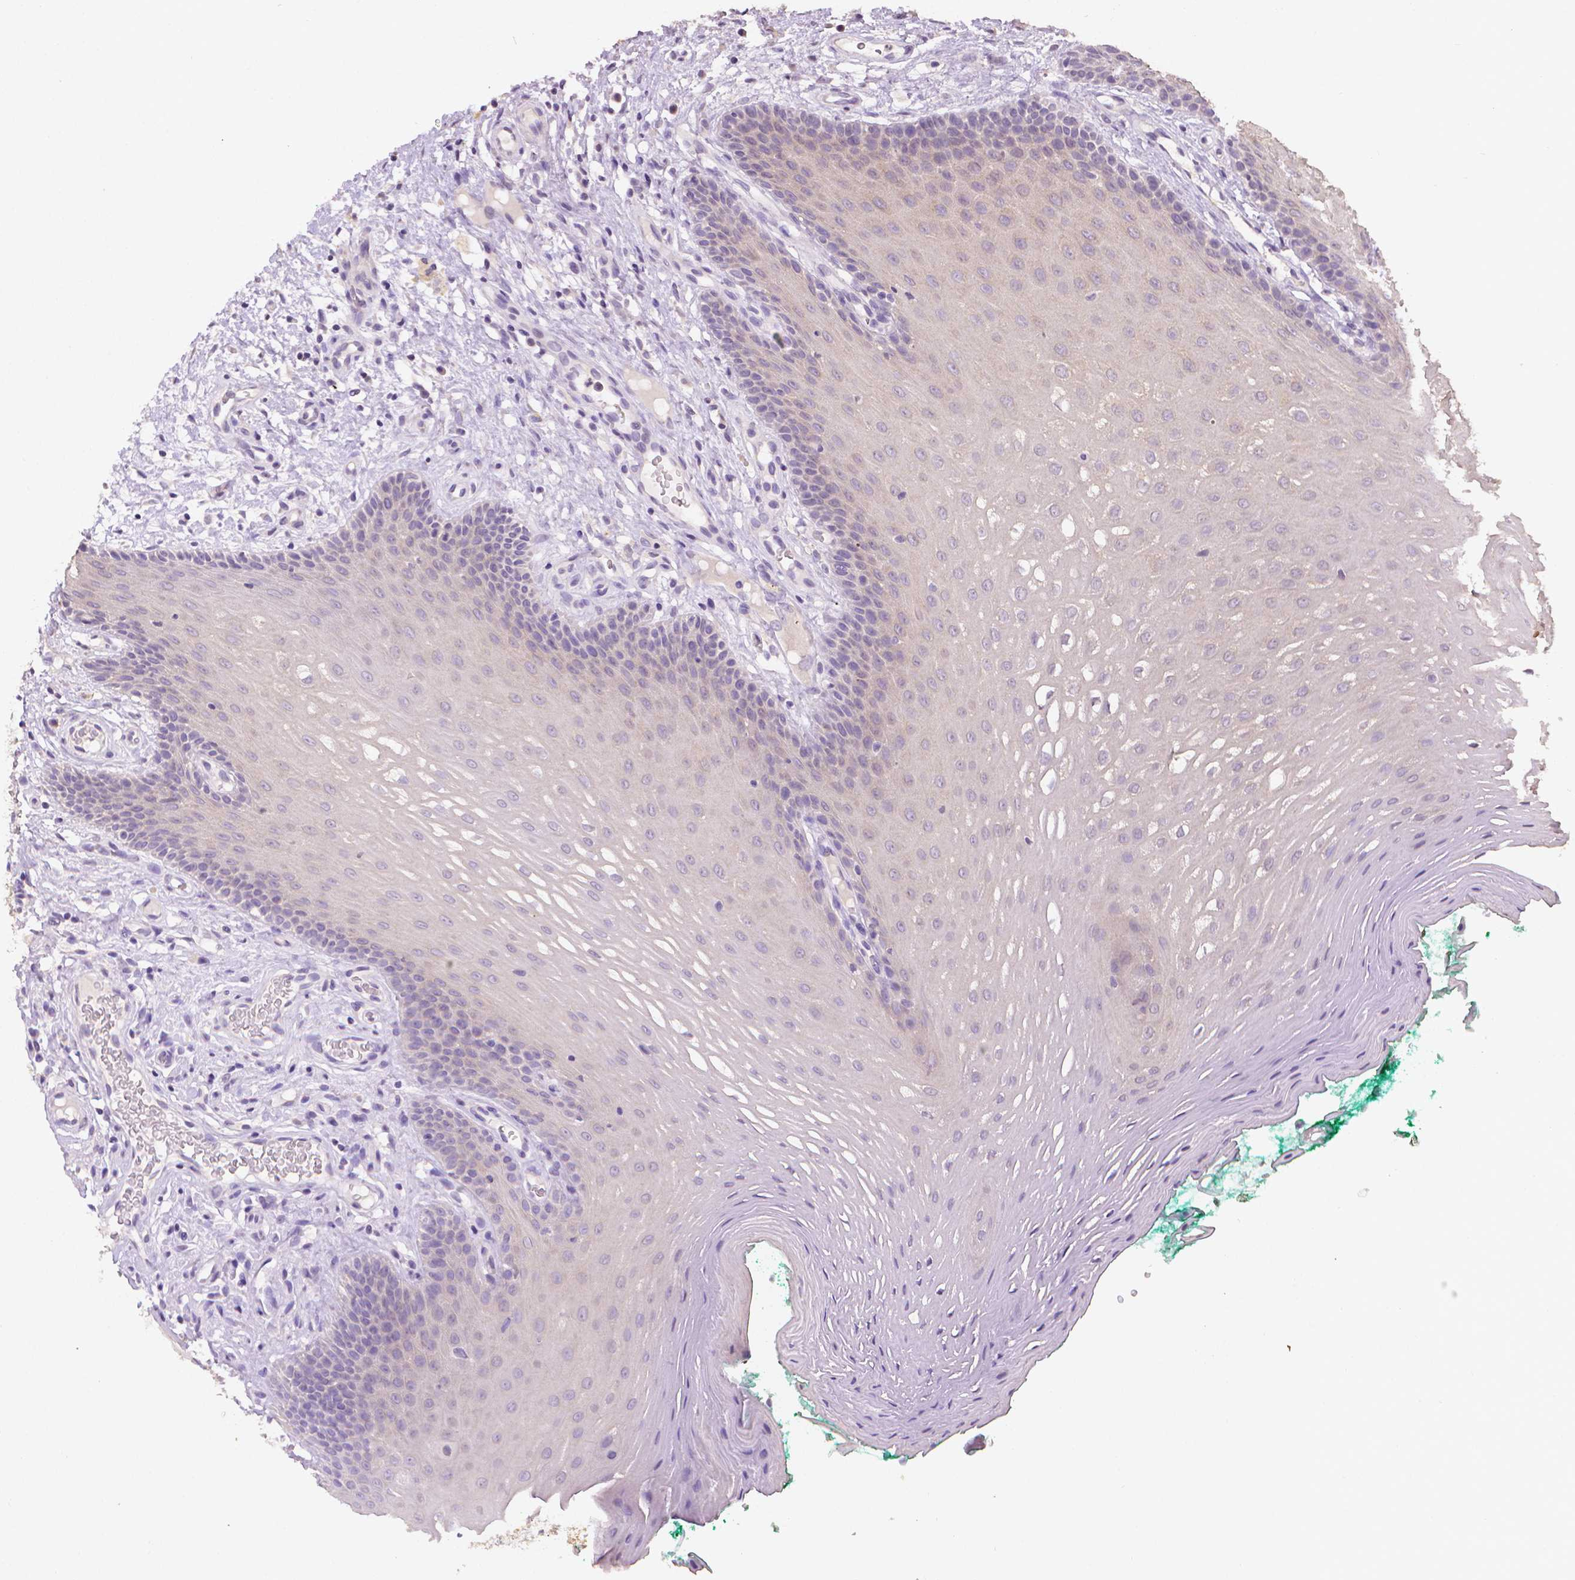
{"staining": {"intensity": "negative", "quantity": "none", "location": "none"}, "tissue": "oral mucosa", "cell_type": "Squamous epithelial cells", "image_type": "normal", "snomed": [{"axis": "morphology", "description": "Normal tissue, NOS"}, {"axis": "morphology", "description": "Squamous cell carcinoma, NOS"}, {"axis": "topography", "description": "Oral tissue"}, {"axis": "topography", "description": "Head-Neck"}], "caption": "An immunohistochemistry photomicrograph of benign oral mucosa is shown. There is no staining in squamous epithelial cells of oral mucosa. Nuclei are stained in blue.", "gene": "FASN", "patient": {"sex": "male", "age": 78}}